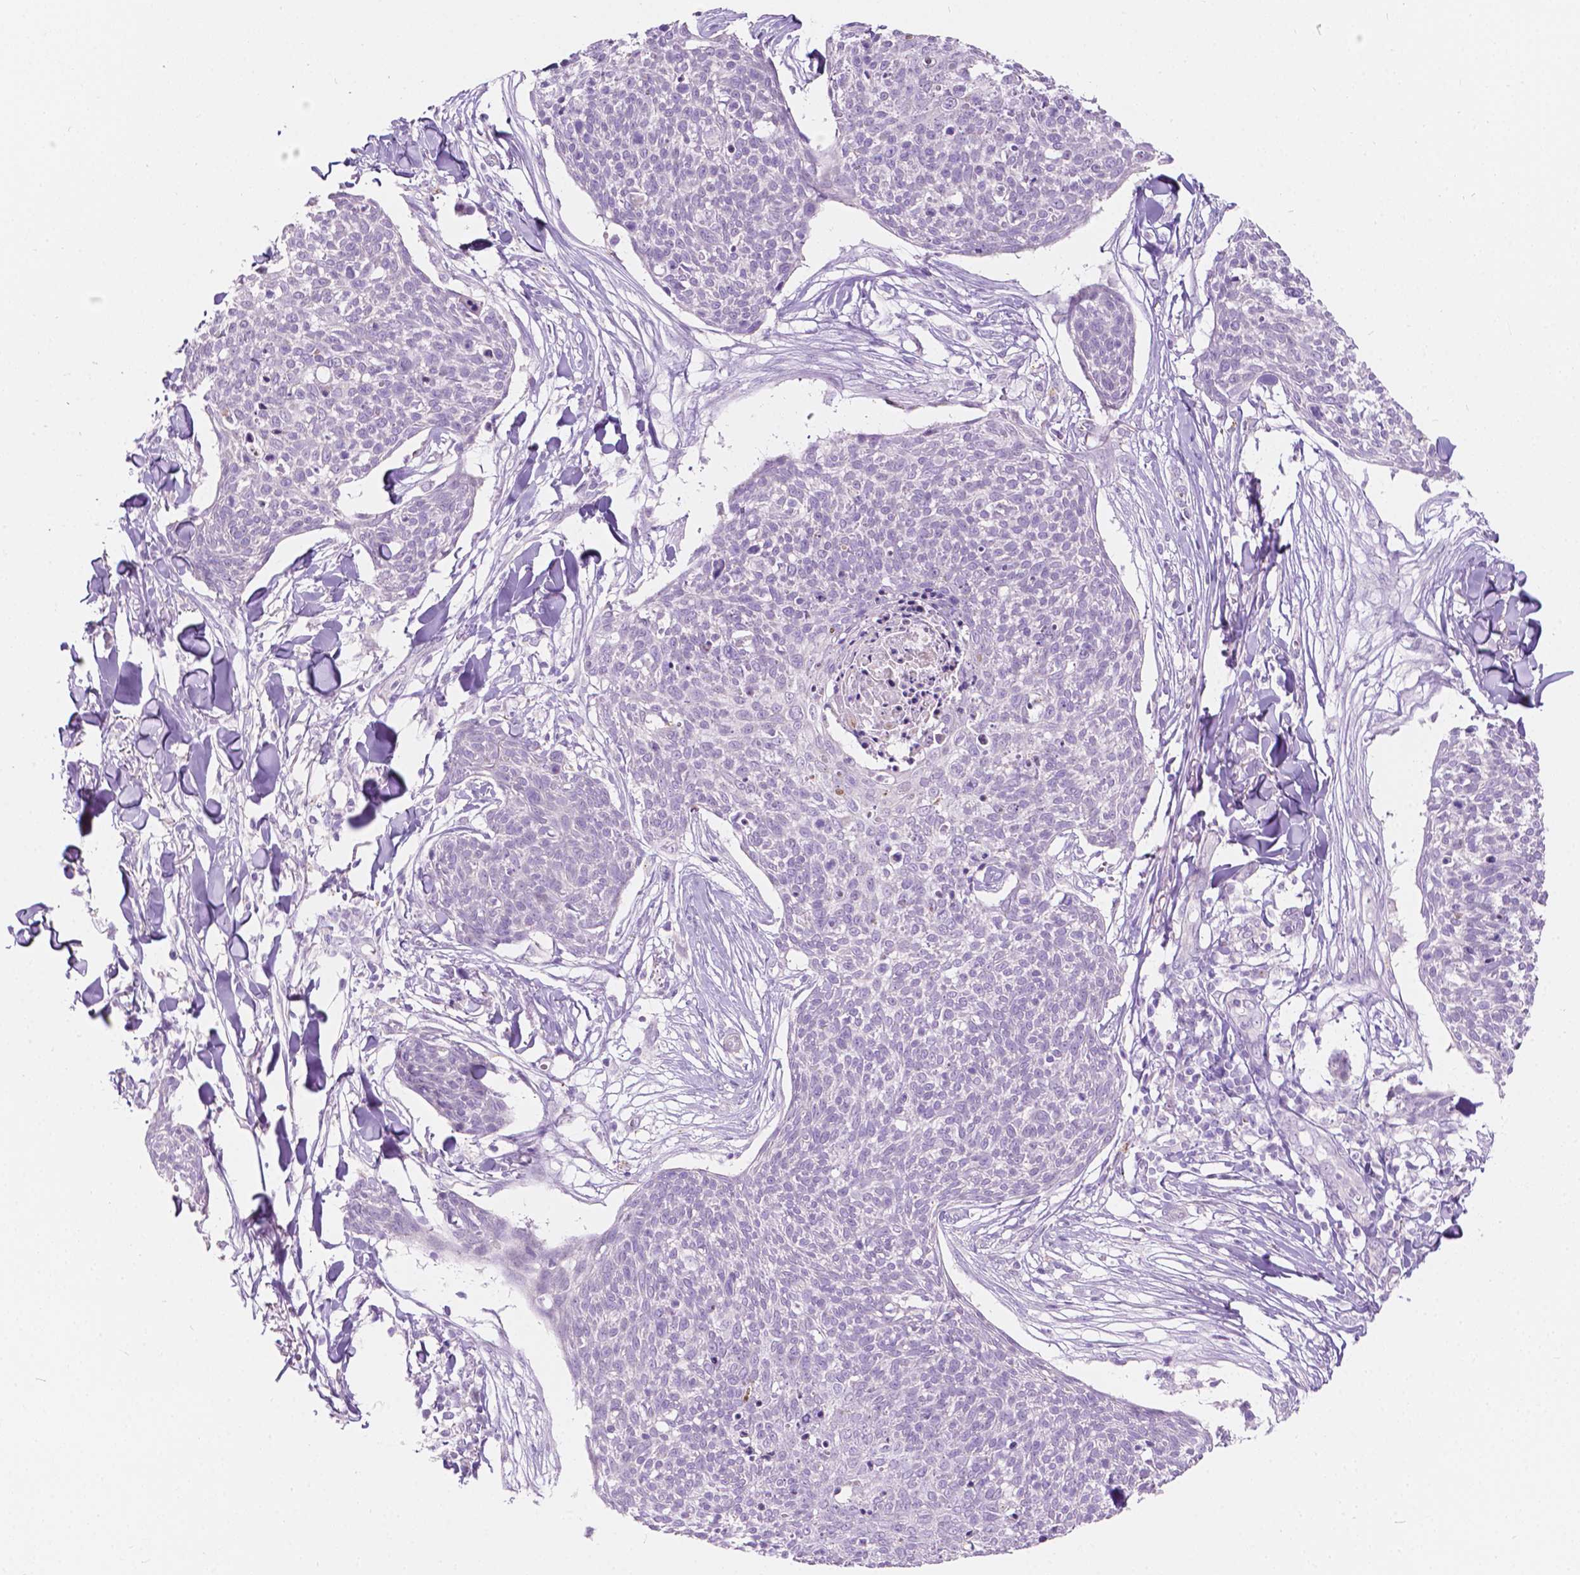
{"staining": {"intensity": "negative", "quantity": "none", "location": "none"}, "tissue": "skin cancer", "cell_type": "Tumor cells", "image_type": "cancer", "snomed": [{"axis": "morphology", "description": "Squamous cell carcinoma, NOS"}, {"axis": "topography", "description": "Skin"}, {"axis": "topography", "description": "Vulva"}], "caption": "DAB (3,3'-diaminobenzidine) immunohistochemical staining of human skin squamous cell carcinoma demonstrates no significant staining in tumor cells.", "gene": "NOS1AP", "patient": {"sex": "female", "age": 75}}